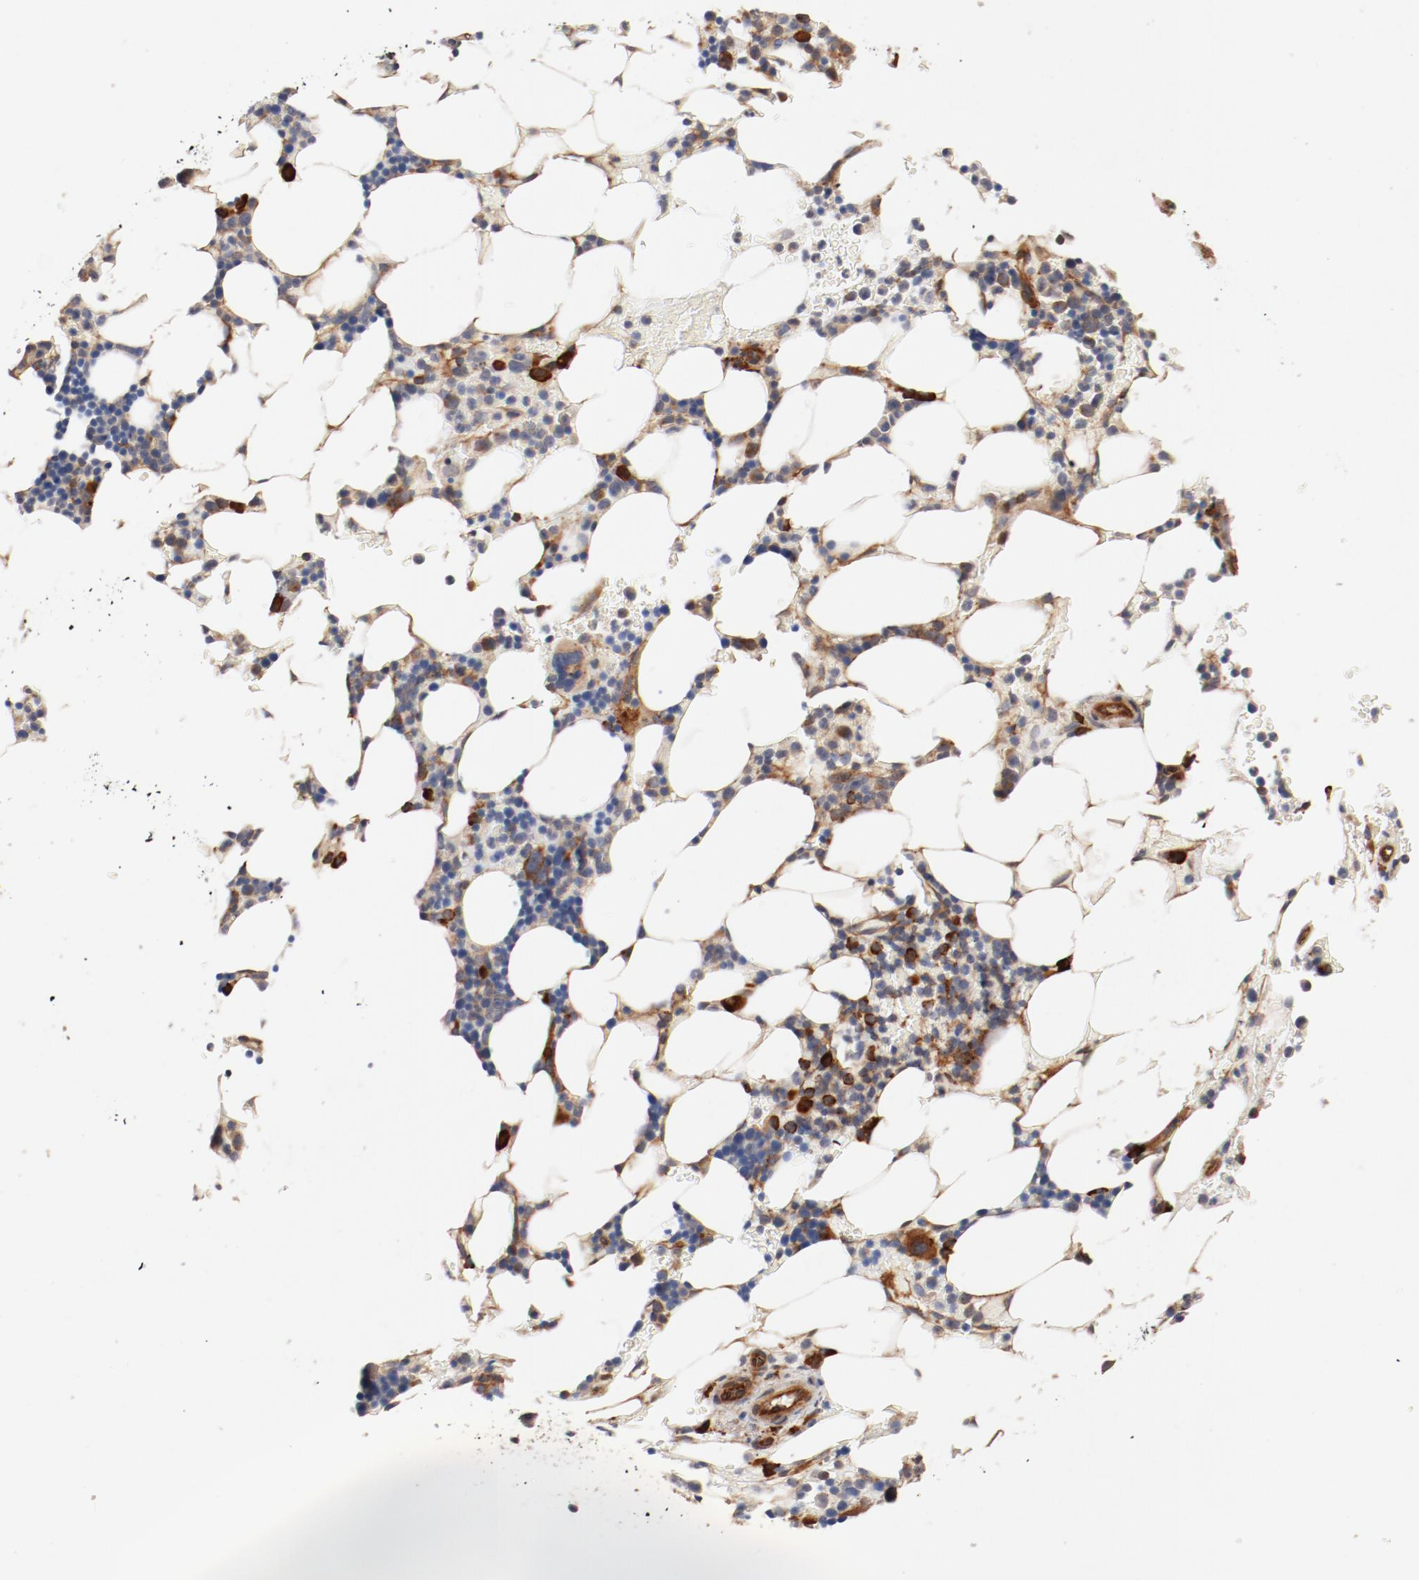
{"staining": {"intensity": "weak", "quantity": ">75%", "location": "cytoplasmic/membranous"}, "tissue": "bone marrow", "cell_type": "Hematopoietic cells", "image_type": "normal", "snomed": [{"axis": "morphology", "description": "Normal tissue, NOS"}, {"axis": "topography", "description": "Bone marrow"}], "caption": "Protein expression analysis of benign bone marrow exhibits weak cytoplasmic/membranous positivity in about >75% of hematopoietic cells. (brown staining indicates protein expression, while blue staining denotes nuclei).", "gene": "PITPNM2", "patient": {"sex": "female", "age": 73}}